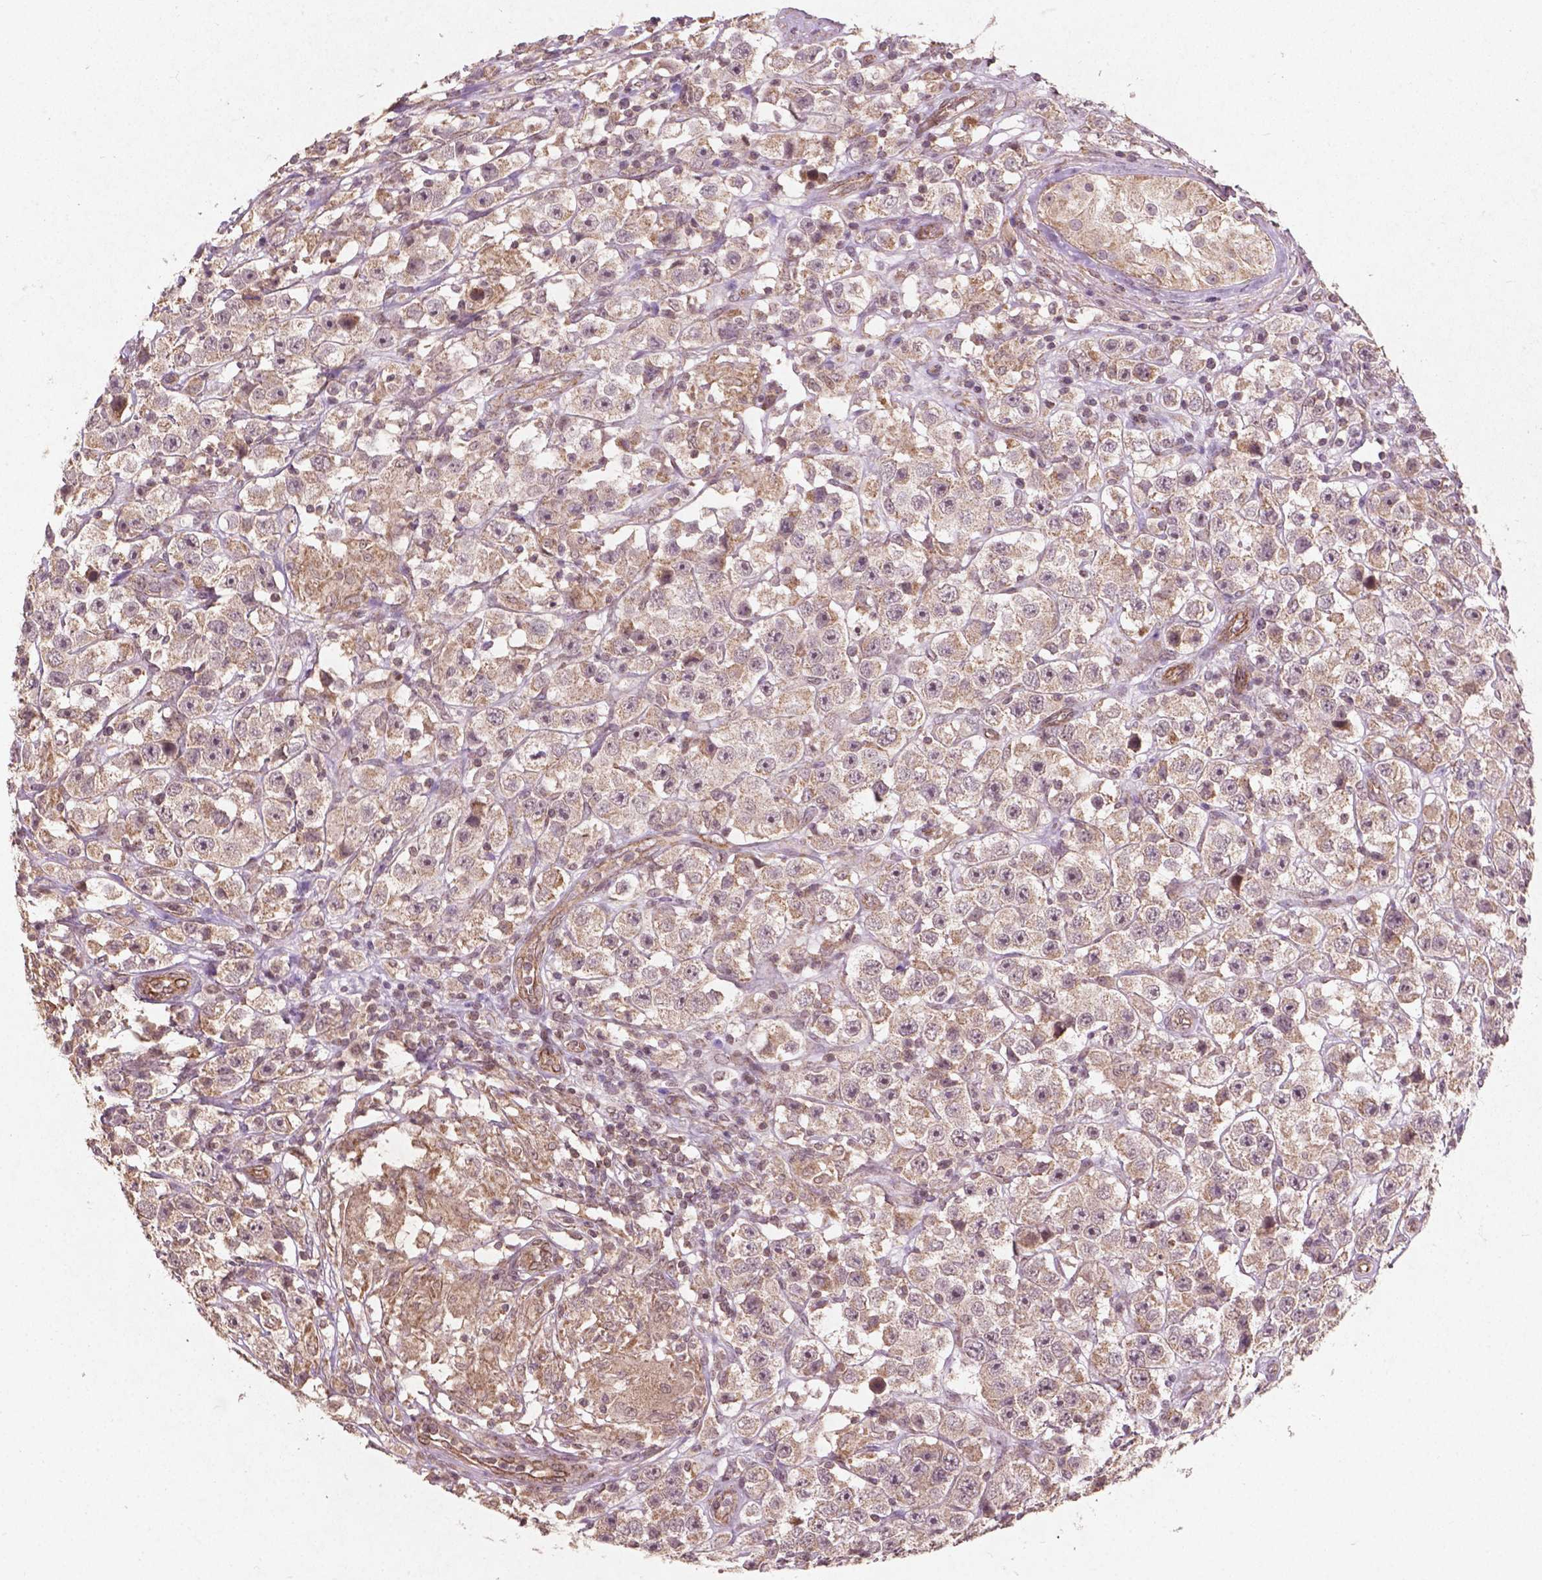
{"staining": {"intensity": "weak", "quantity": ">75%", "location": "nuclear"}, "tissue": "testis cancer", "cell_type": "Tumor cells", "image_type": "cancer", "snomed": [{"axis": "morphology", "description": "Seminoma, NOS"}, {"axis": "topography", "description": "Testis"}], "caption": "A photomicrograph showing weak nuclear staining in approximately >75% of tumor cells in testis seminoma, as visualized by brown immunohistochemical staining.", "gene": "SMAD2", "patient": {"sex": "male", "age": 45}}